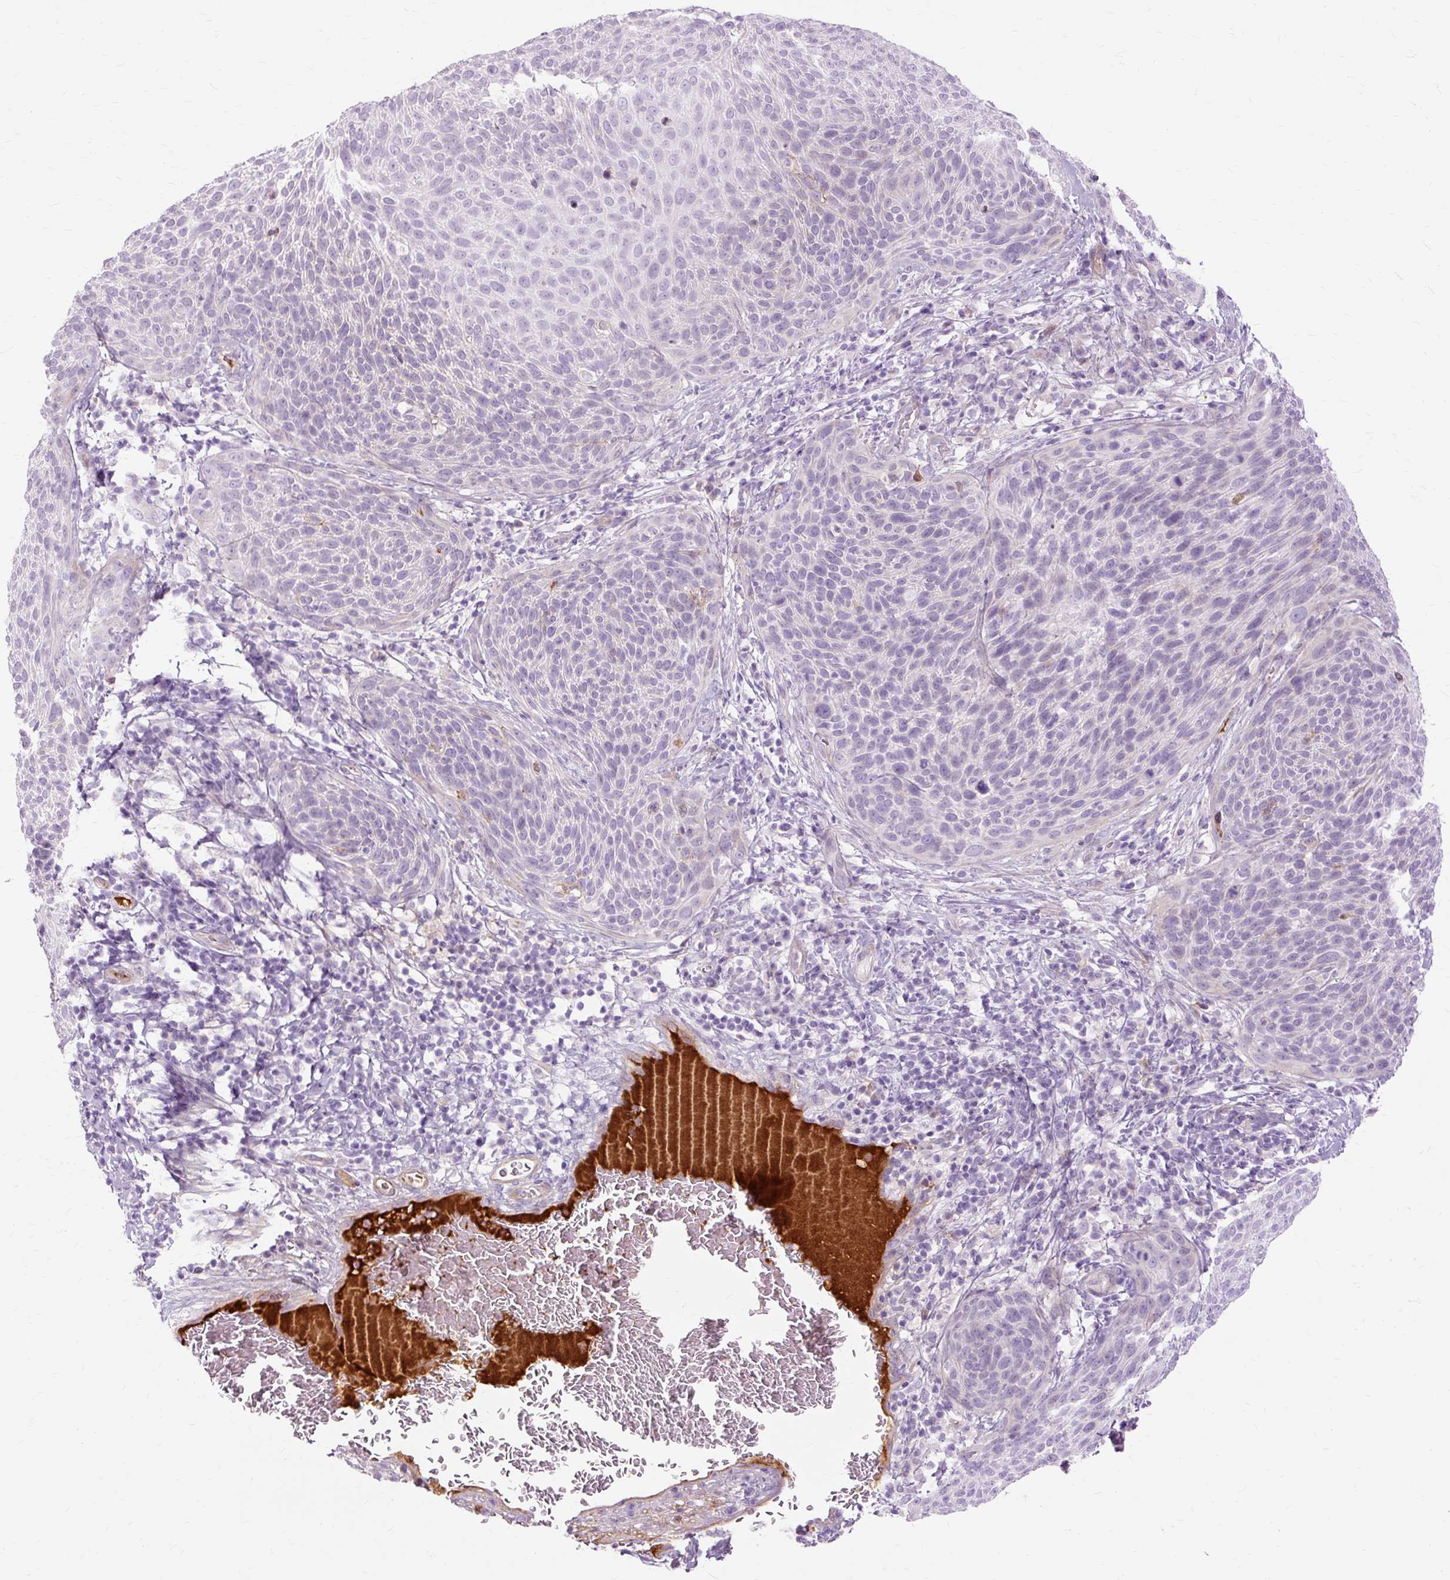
{"staining": {"intensity": "negative", "quantity": "none", "location": "none"}, "tissue": "cervical cancer", "cell_type": "Tumor cells", "image_type": "cancer", "snomed": [{"axis": "morphology", "description": "Squamous cell carcinoma, NOS"}, {"axis": "topography", "description": "Cervix"}], "caption": "There is no significant staining in tumor cells of cervical cancer (squamous cell carcinoma).", "gene": "DCTN4", "patient": {"sex": "female", "age": 31}}